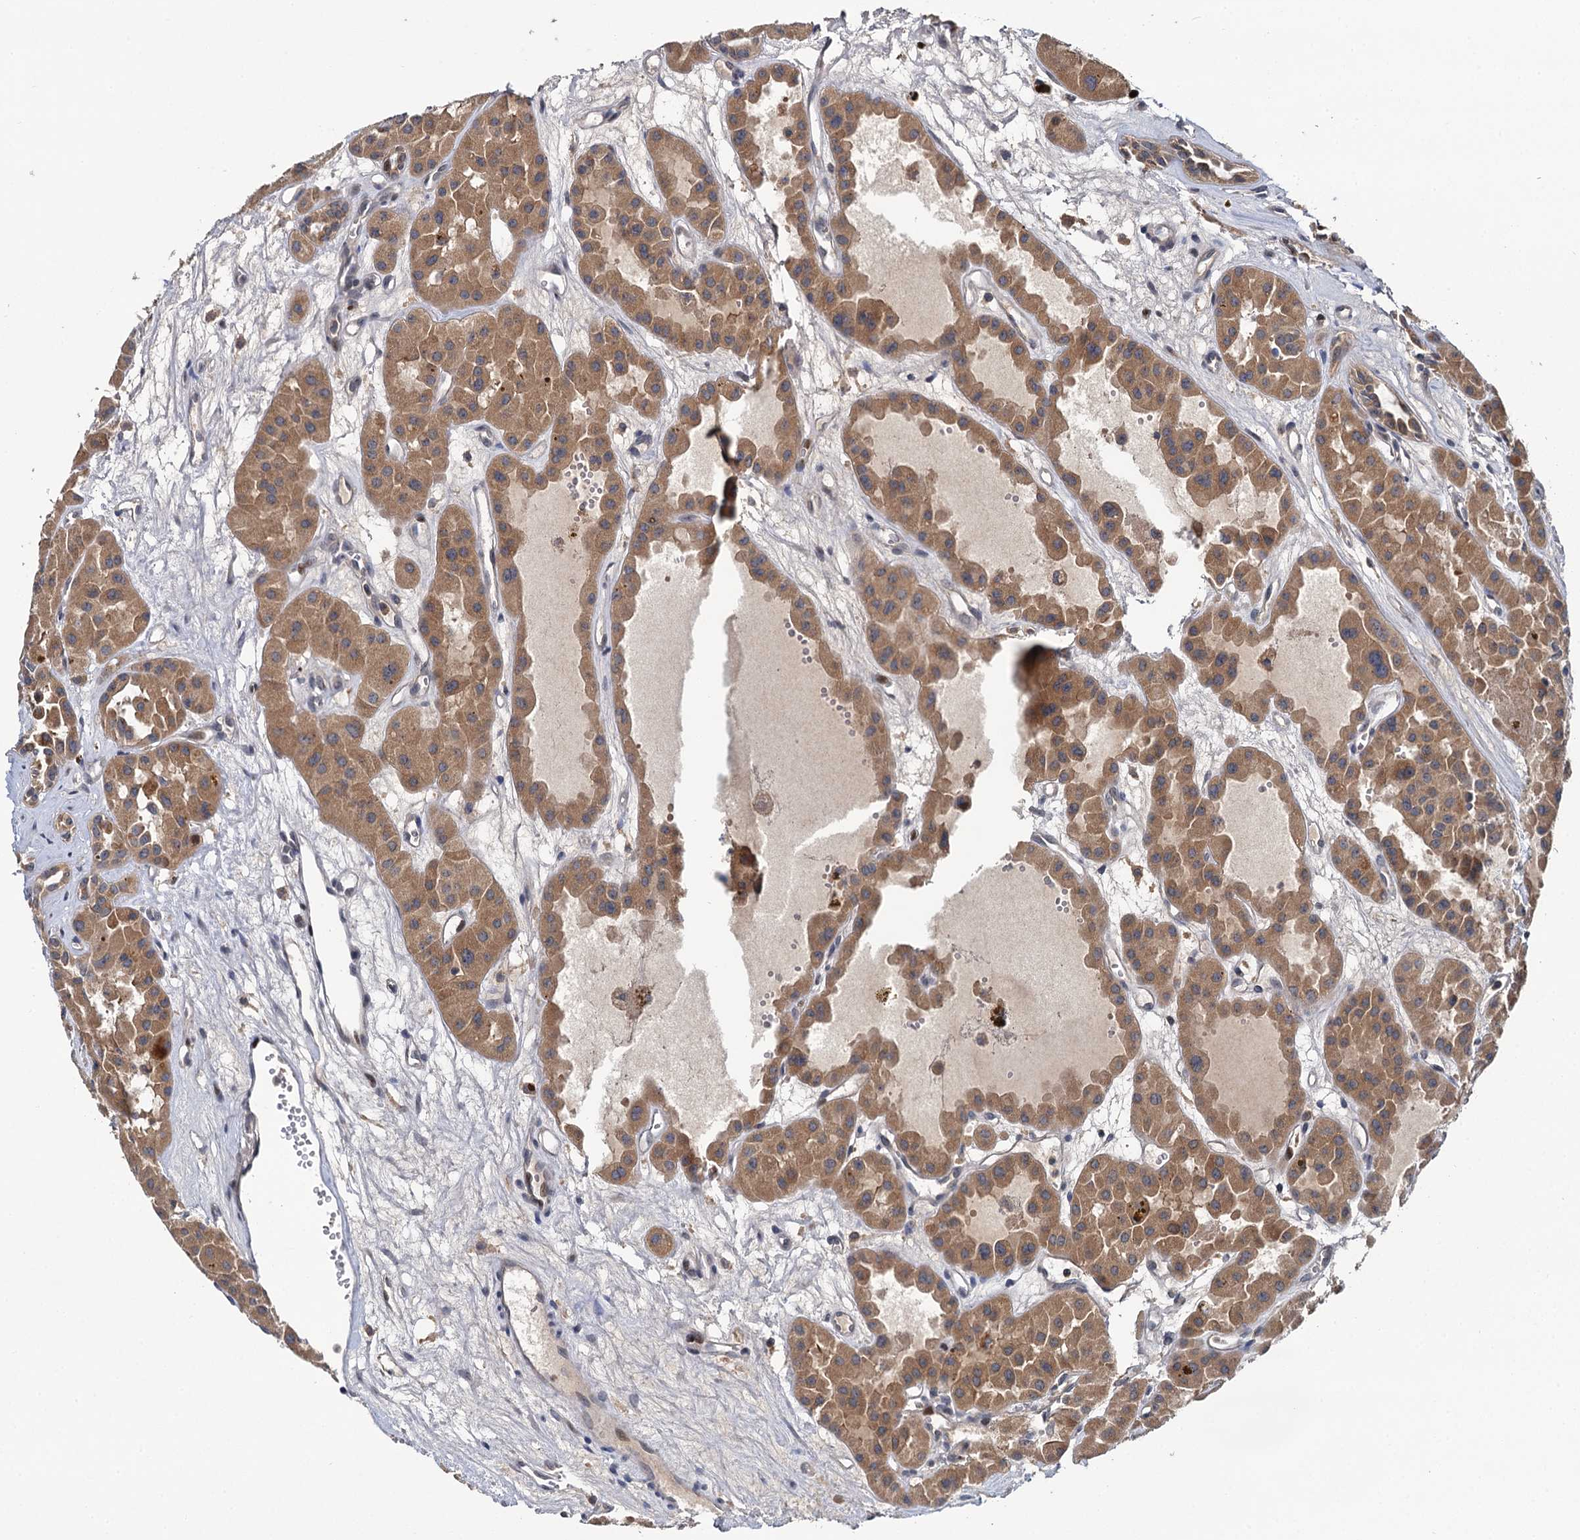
{"staining": {"intensity": "moderate", "quantity": ">75%", "location": "cytoplasmic/membranous"}, "tissue": "renal cancer", "cell_type": "Tumor cells", "image_type": "cancer", "snomed": [{"axis": "morphology", "description": "Carcinoma, NOS"}, {"axis": "topography", "description": "Kidney"}], "caption": "Protein expression by immunohistochemistry shows moderate cytoplasmic/membranous staining in approximately >75% of tumor cells in carcinoma (renal). The protein of interest is stained brown, and the nuclei are stained in blue (DAB IHC with brightfield microscopy, high magnification).", "gene": "TMEM39A", "patient": {"sex": "female", "age": 75}}